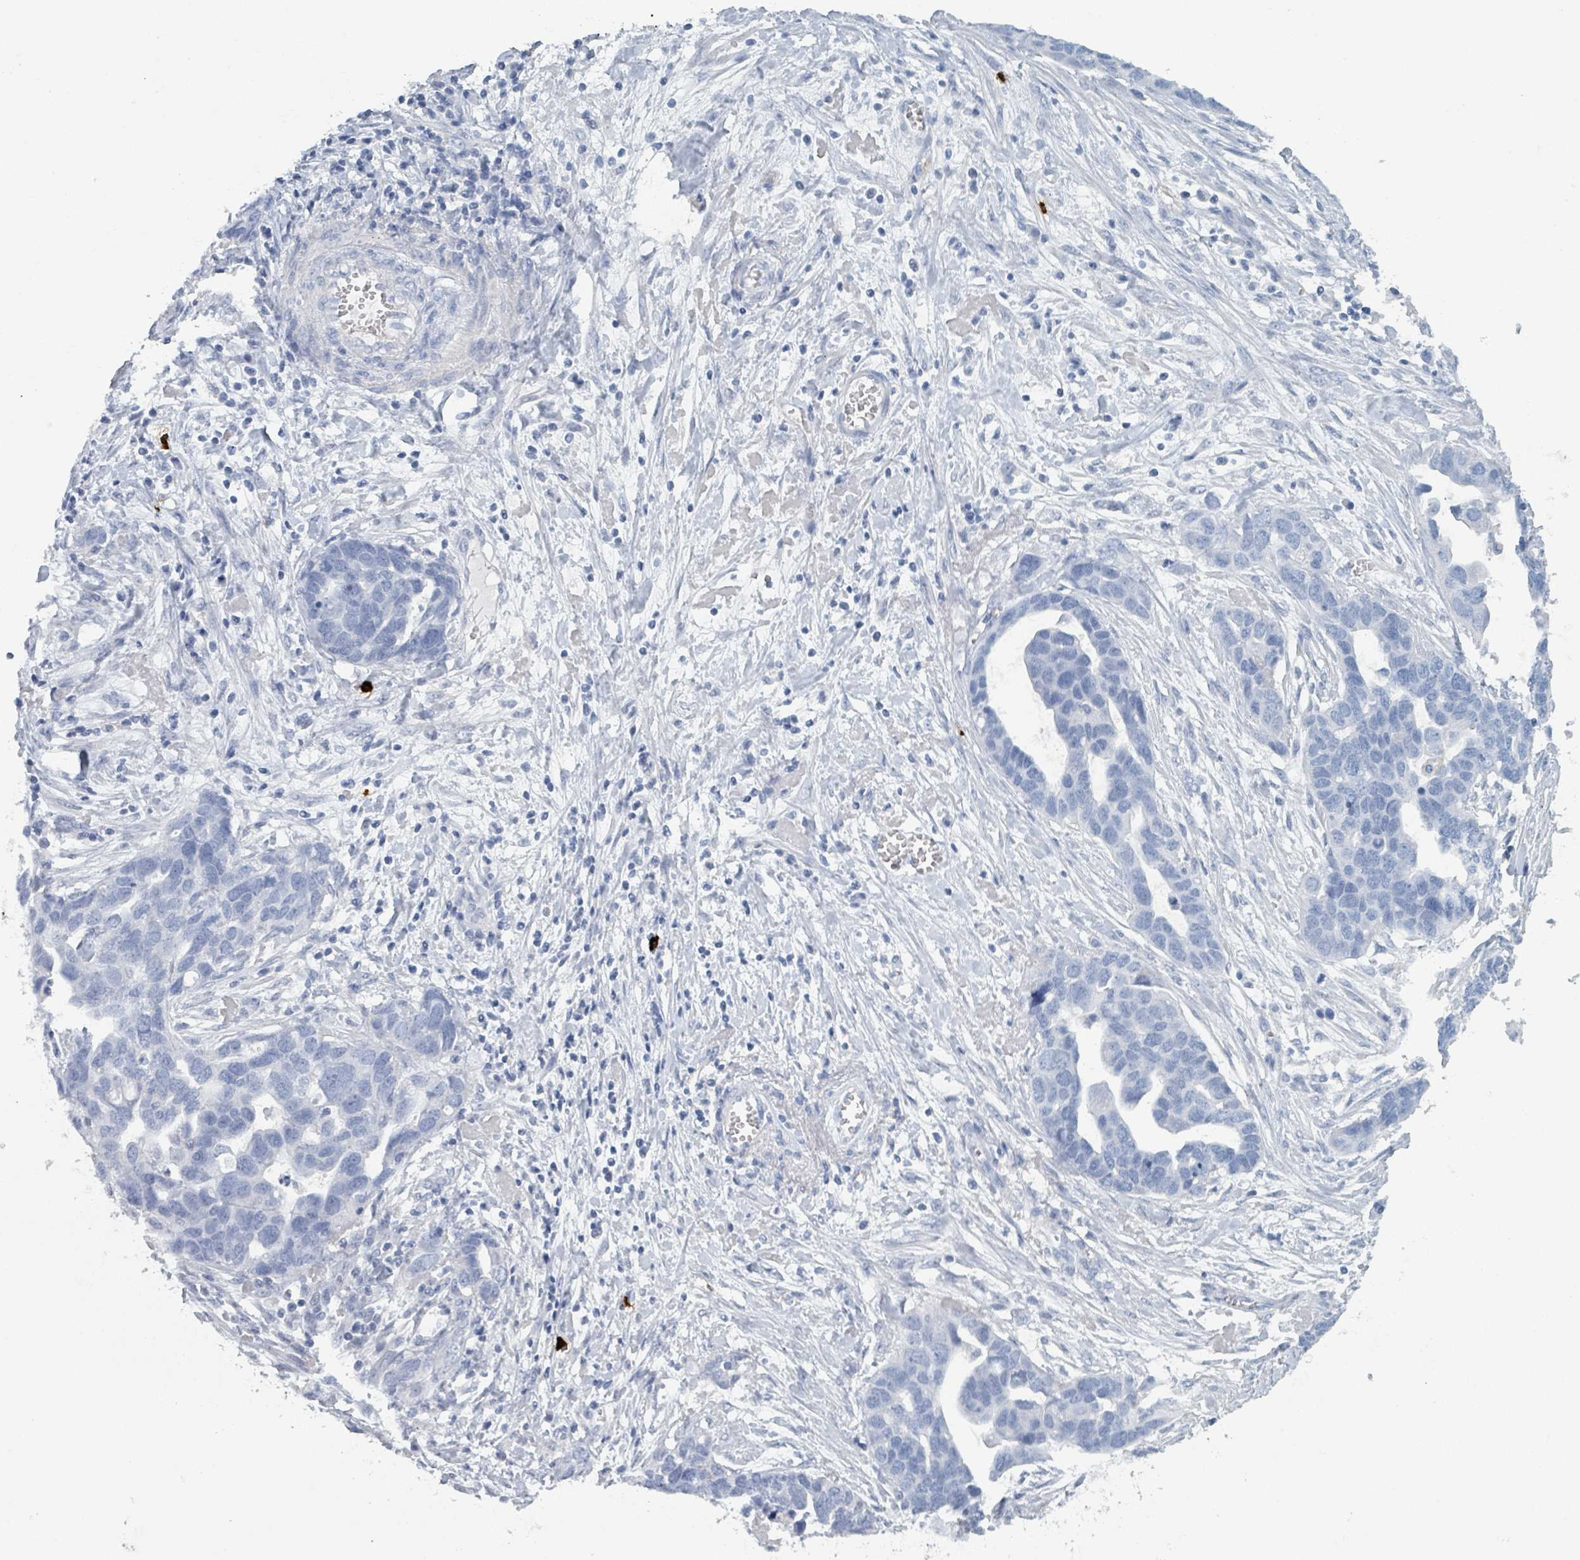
{"staining": {"intensity": "negative", "quantity": "none", "location": "none"}, "tissue": "ovarian cancer", "cell_type": "Tumor cells", "image_type": "cancer", "snomed": [{"axis": "morphology", "description": "Cystadenocarcinoma, serous, NOS"}, {"axis": "topography", "description": "Ovary"}], "caption": "Tumor cells show no significant expression in ovarian cancer (serous cystadenocarcinoma).", "gene": "VPS13D", "patient": {"sex": "female", "age": 54}}